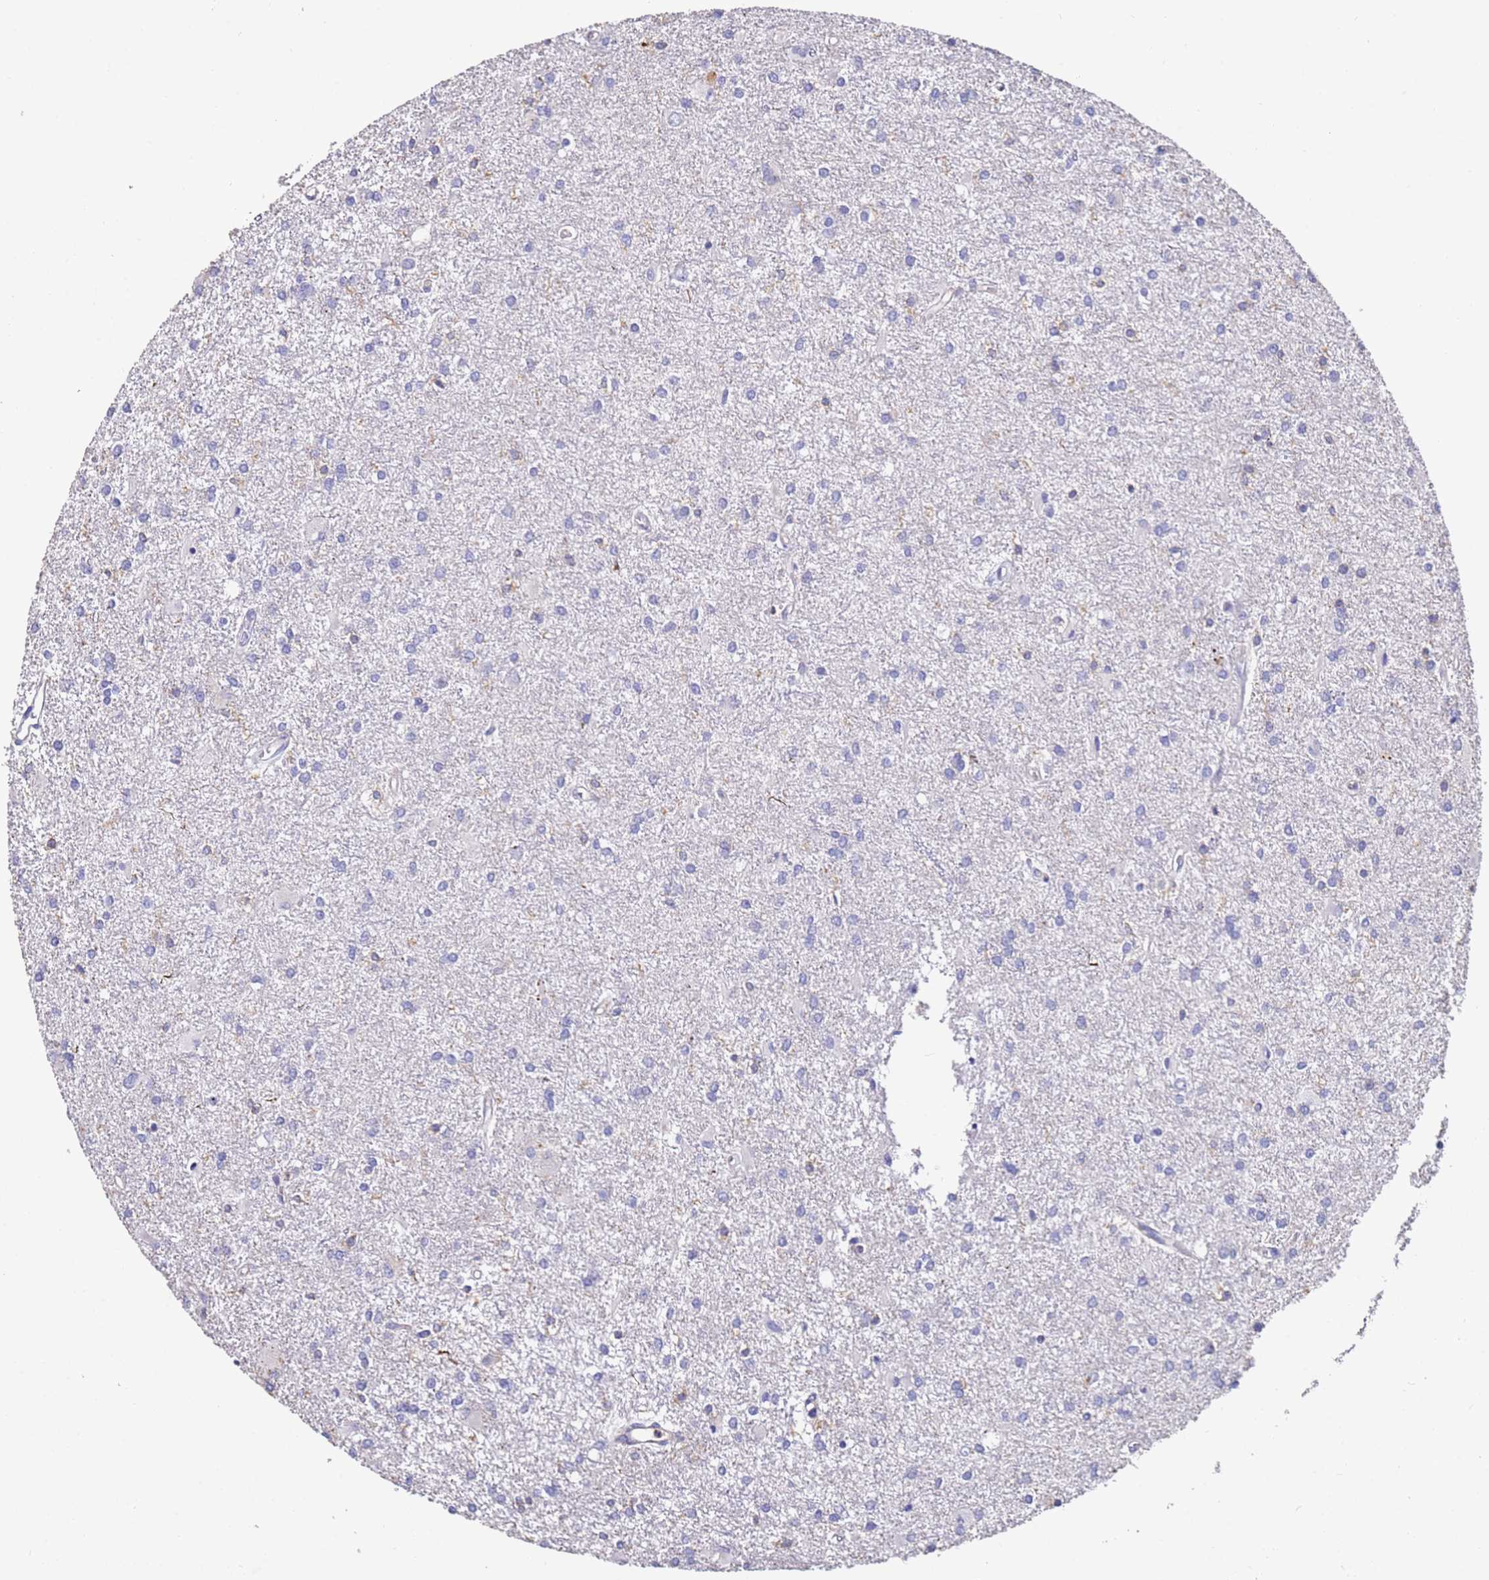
{"staining": {"intensity": "negative", "quantity": "none", "location": "none"}, "tissue": "glioma", "cell_type": "Tumor cells", "image_type": "cancer", "snomed": [{"axis": "morphology", "description": "Glioma, malignant, High grade"}, {"axis": "topography", "description": "Brain"}], "caption": "Tumor cells are negative for brown protein staining in high-grade glioma (malignant).", "gene": "ZNF671", "patient": {"sex": "female", "age": 50}}